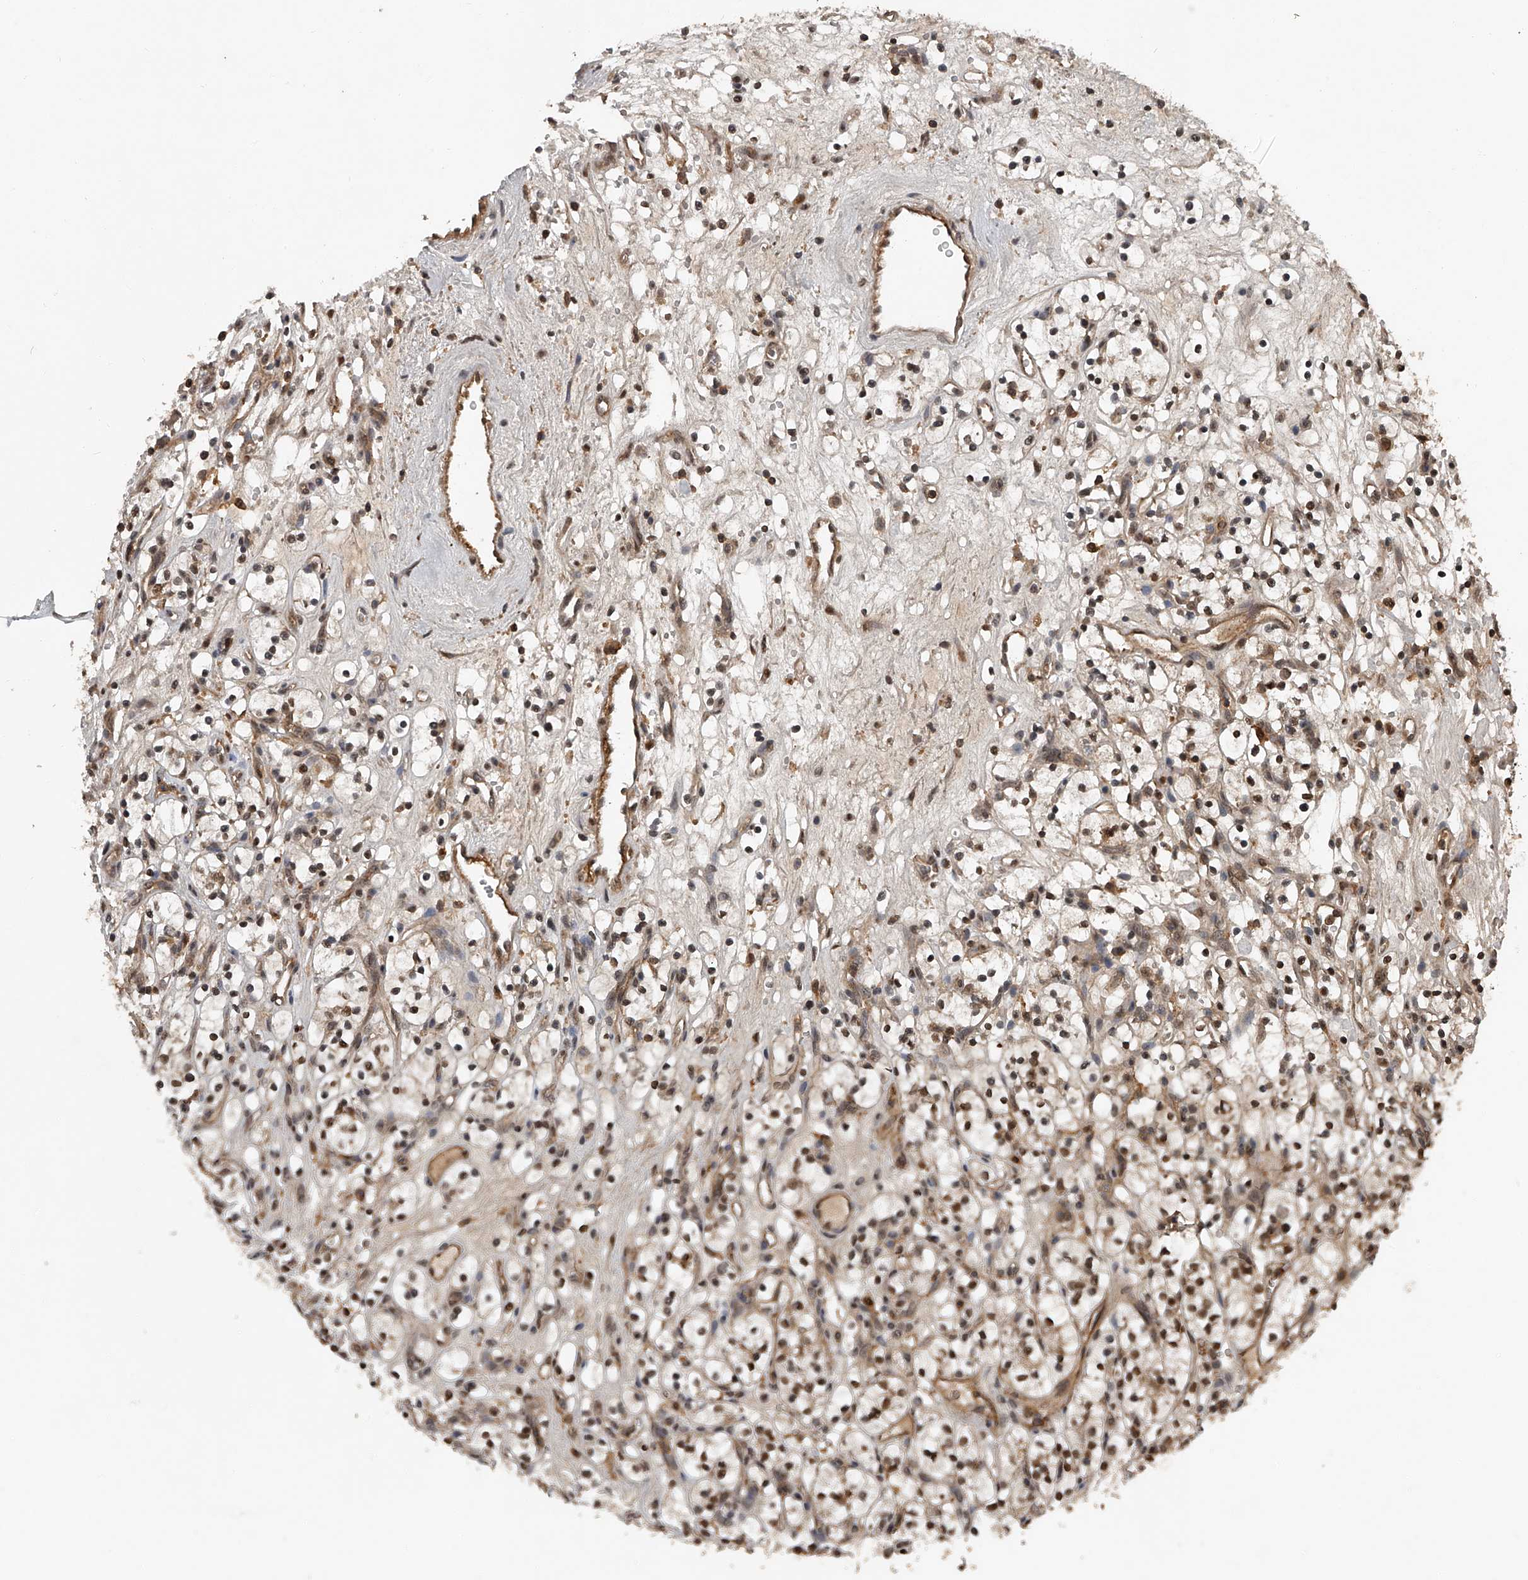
{"staining": {"intensity": "moderate", "quantity": ">75%", "location": "nuclear"}, "tissue": "renal cancer", "cell_type": "Tumor cells", "image_type": "cancer", "snomed": [{"axis": "morphology", "description": "Adenocarcinoma, NOS"}, {"axis": "topography", "description": "Kidney"}], "caption": "Renal cancer stained with a brown dye displays moderate nuclear positive staining in approximately >75% of tumor cells.", "gene": "PLEKHG1", "patient": {"sex": "female", "age": 57}}